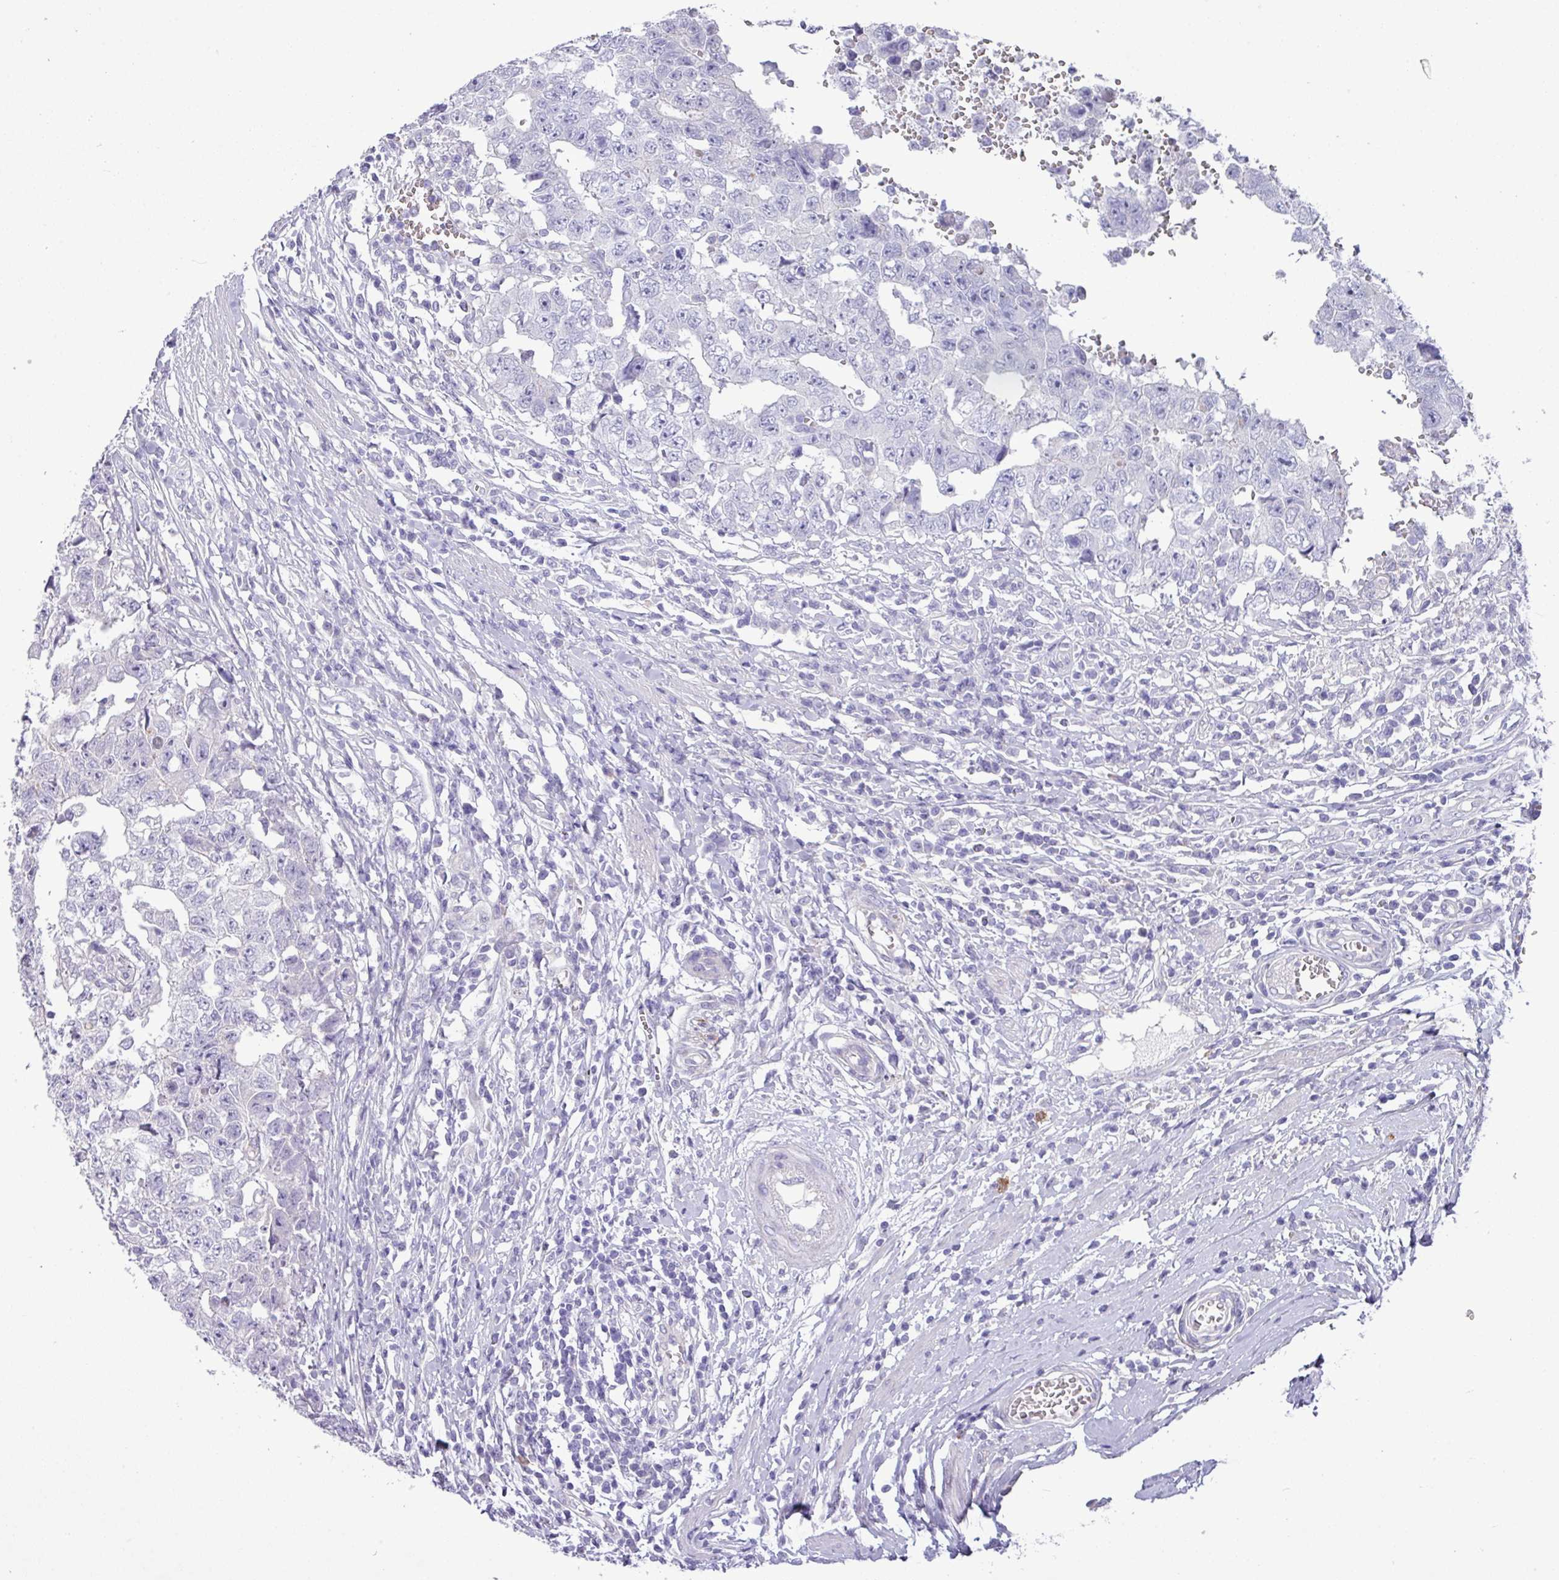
{"staining": {"intensity": "negative", "quantity": "none", "location": "none"}, "tissue": "testis cancer", "cell_type": "Tumor cells", "image_type": "cancer", "snomed": [{"axis": "morphology", "description": "Carcinoma, Embryonal, NOS"}, {"axis": "topography", "description": "Testis"}], "caption": "High magnification brightfield microscopy of testis cancer stained with DAB (brown) and counterstained with hematoxylin (blue): tumor cells show no significant expression.", "gene": "KIRREL3", "patient": {"sex": "male", "age": 25}}